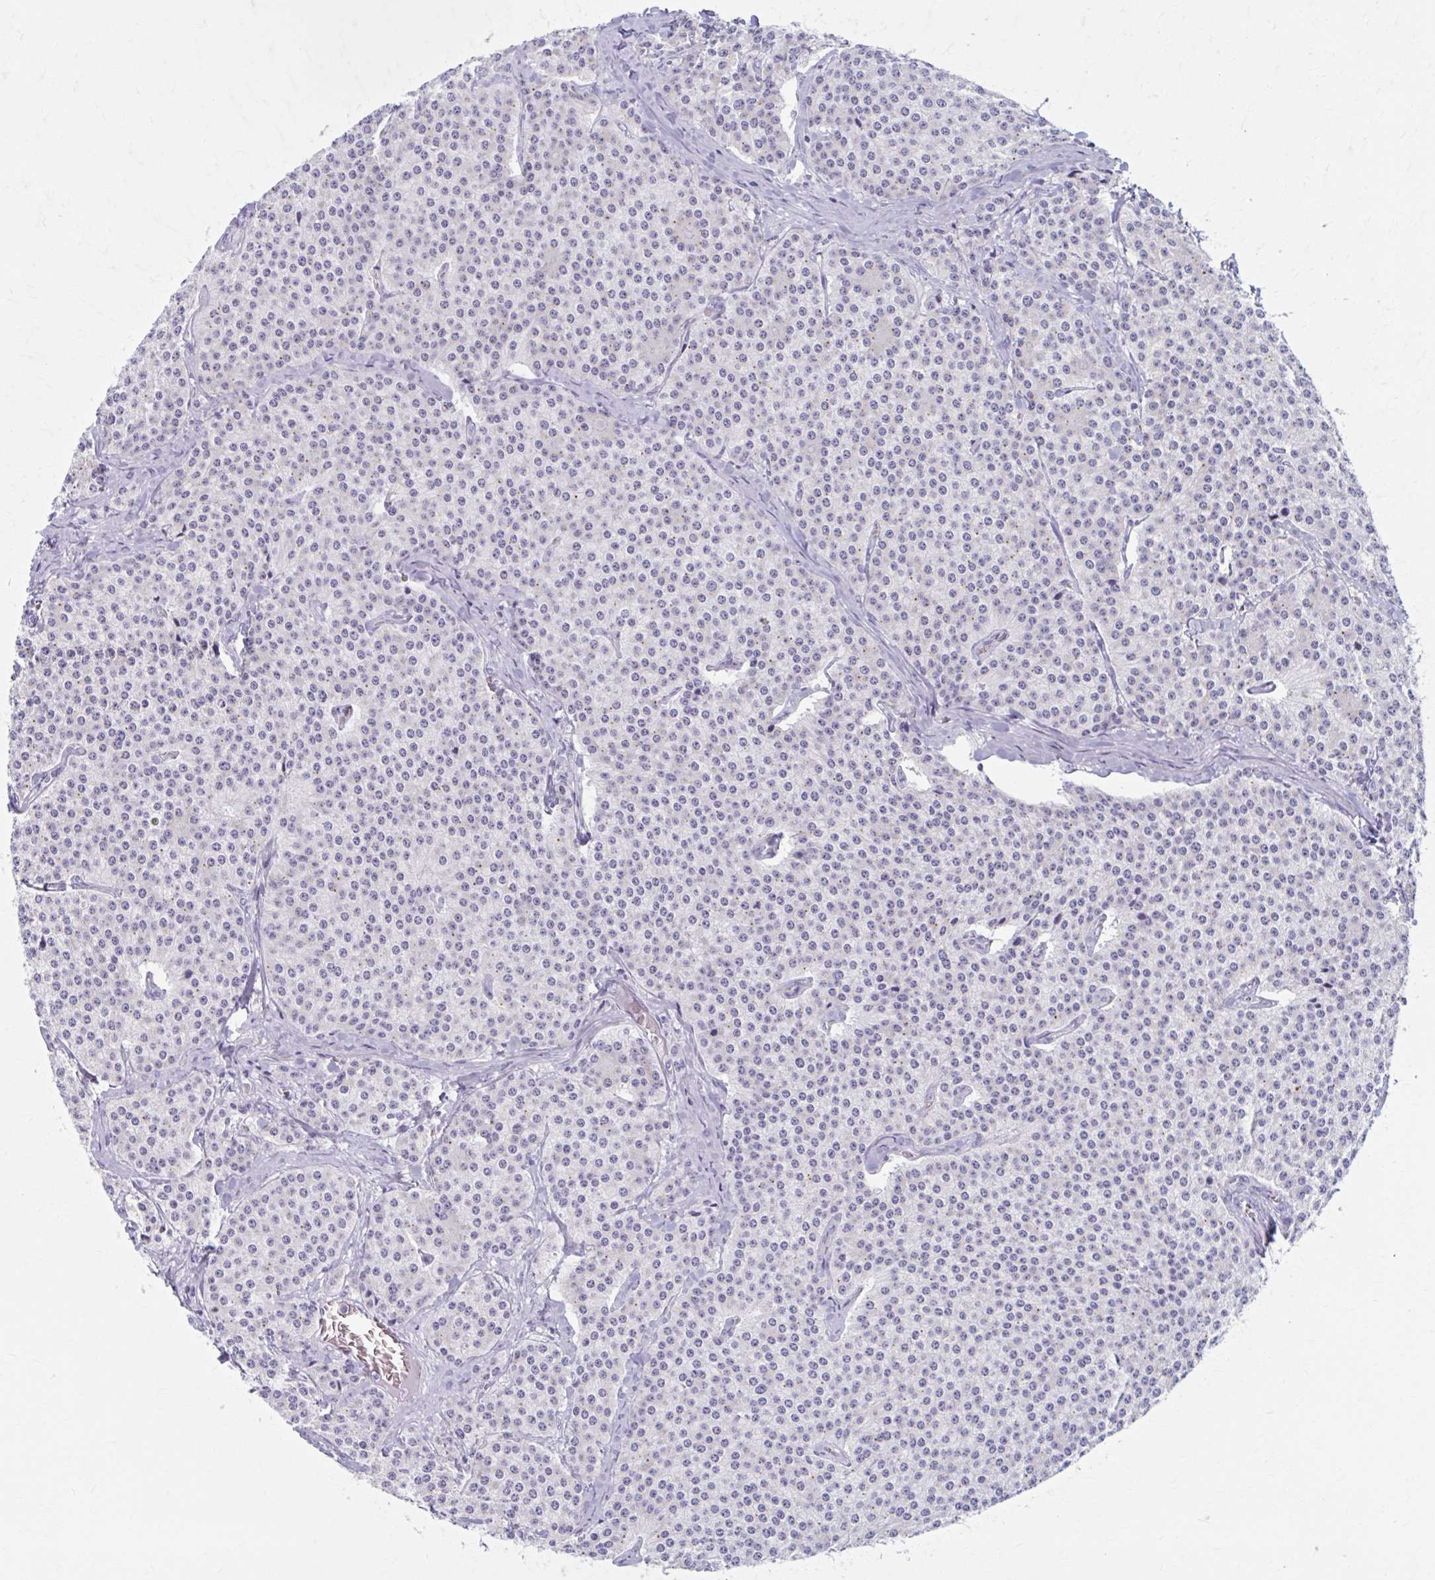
{"staining": {"intensity": "negative", "quantity": "none", "location": "none"}, "tissue": "carcinoid", "cell_type": "Tumor cells", "image_type": "cancer", "snomed": [{"axis": "morphology", "description": "Carcinoid, malignant, NOS"}, {"axis": "topography", "description": "Small intestine"}], "caption": "The micrograph reveals no significant expression in tumor cells of carcinoid.", "gene": "KCNE2", "patient": {"sex": "female", "age": 64}}